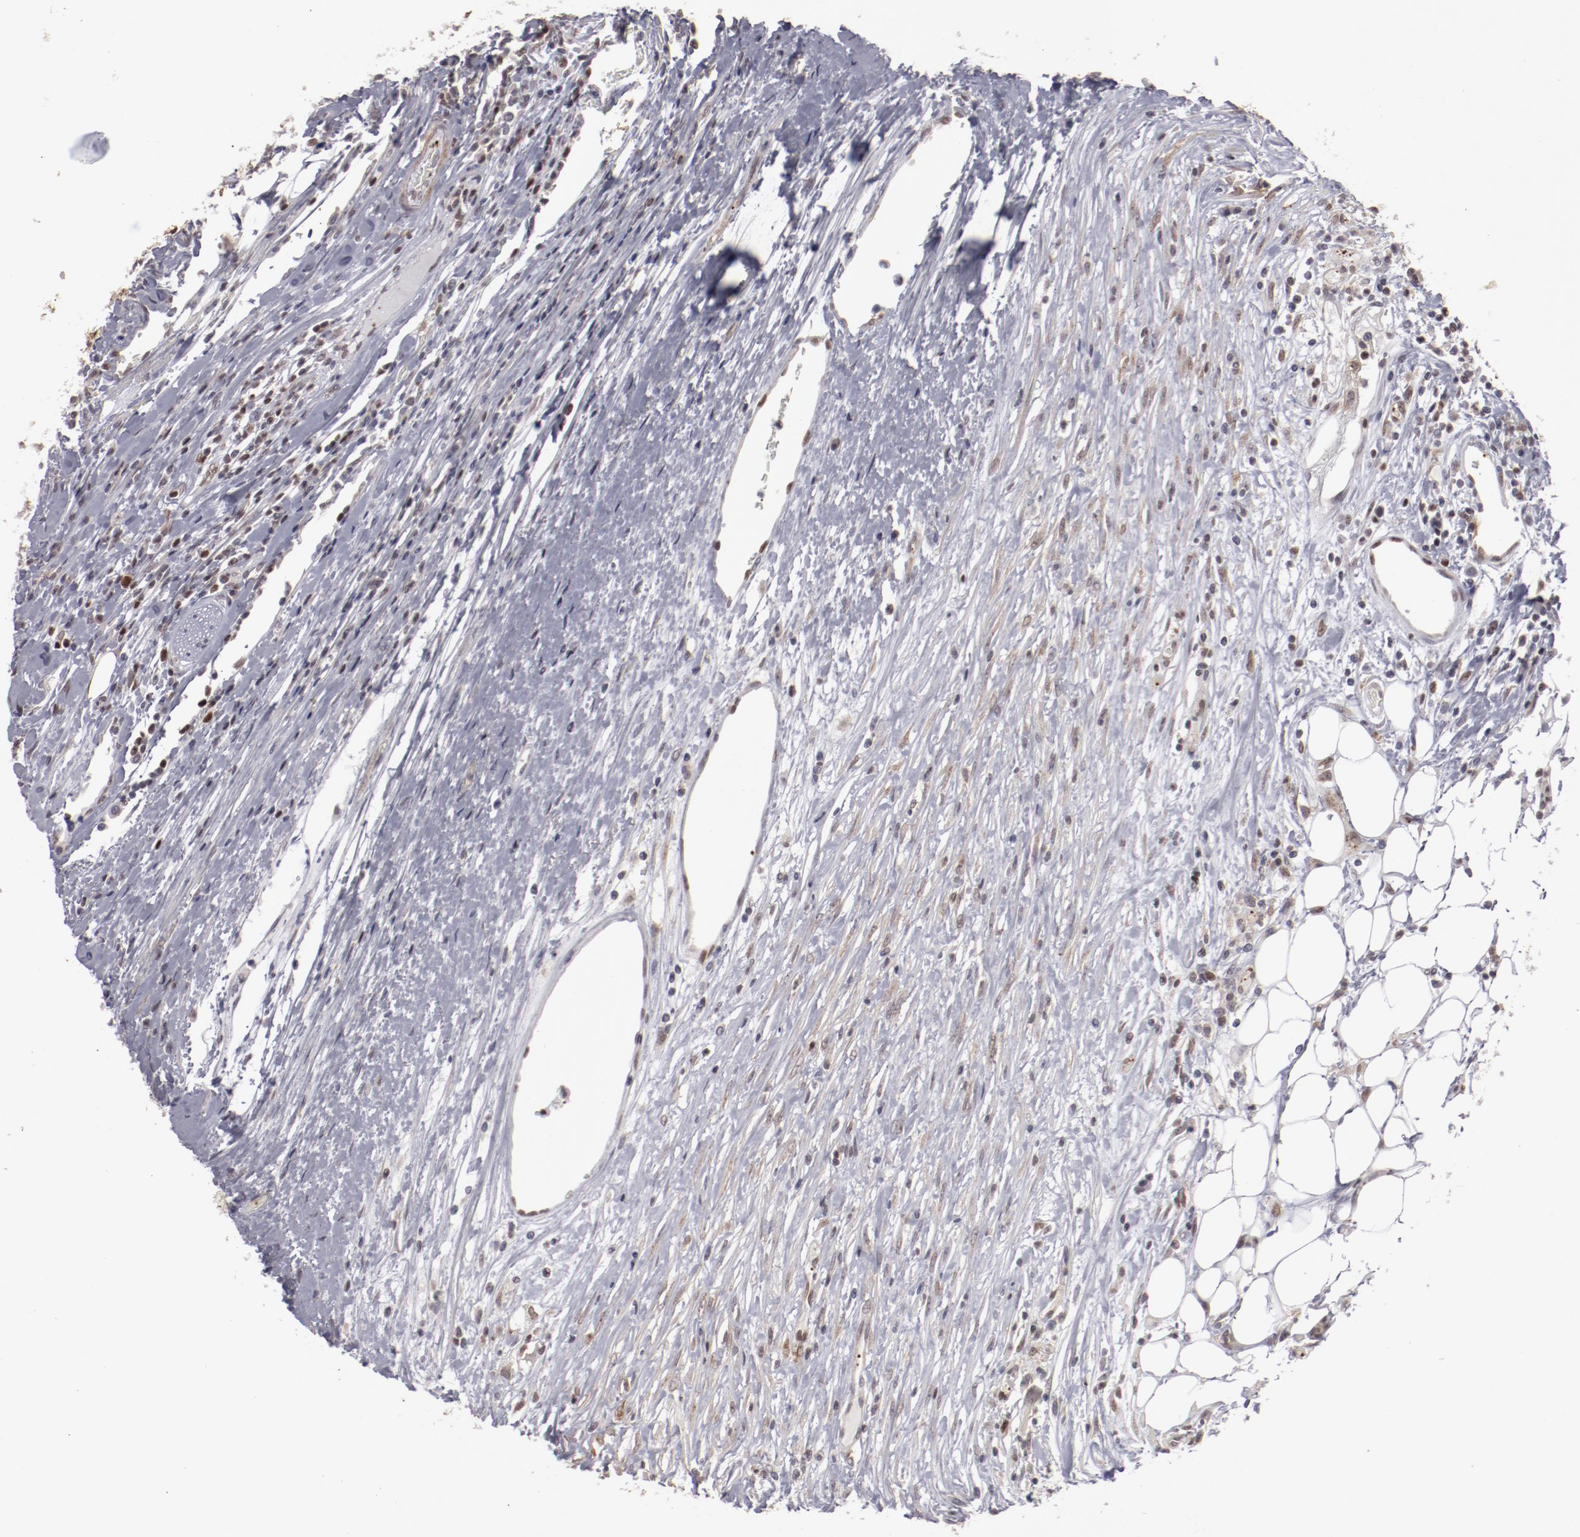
{"staining": {"intensity": "negative", "quantity": "none", "location": "none"}, "tissue": "colorectal cancer", "cell_type": "Tumor cells", "image_type": "cancer", "snomed": [{"axis": "morphology", "description": "Adenocarcinoma, NOS"}, {"axis": "topography", "description": "Colon"}], "caption": "IHC micrograph of neoplastic tissue: human adenocarcinoma (colorectal) stained with DAB demonstrates no significant protein positivity in tumor cells. Brightfield microscopy of immunohistochemistry stained with DAB (brown) and hematoxylin (blue), captured at high magnification.", "gene": "LEF1", "patient": {"sex": "female", "age": 53}}